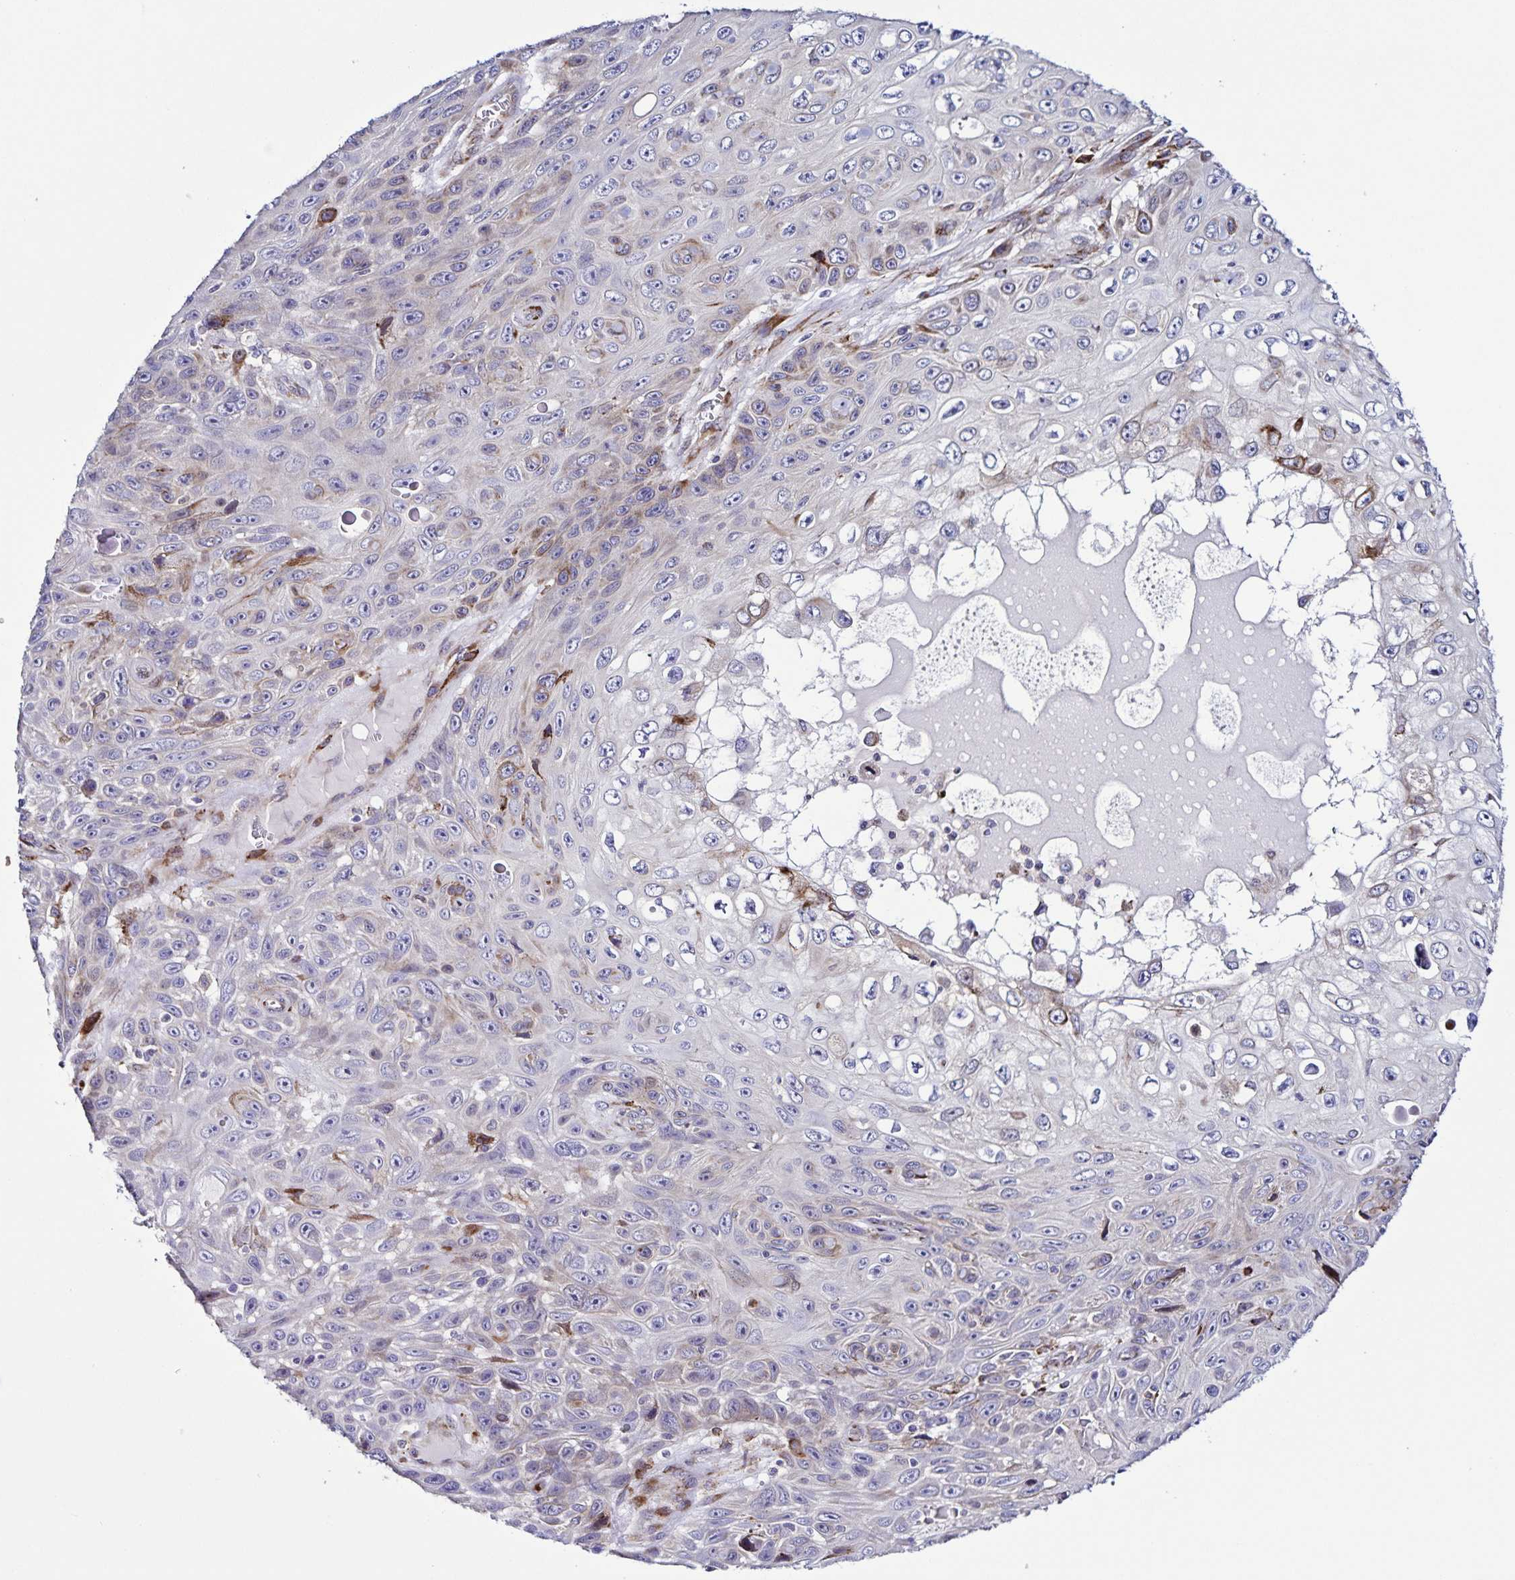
{"staining": {"intensity": "moderate", "quantity": "<25%", "location": "cytoplasmic/membranous"}, "tissue": "skin cancer", "cell_type": "Tumor cells", "image_type": "cancer", "snomed": [{"axis": "morphology", "description": "Squamous cell carcinoma, NOS"}, {"axis": "topography", "description": "Skin"}], "caption": "The photomicrograph demonstrates immunohistochemical staining of squamous cell carcinoma (skin). There is moderate cytoplasmic/membranous expression is present in approximately <25% of tumor cells.", "gene": "OSBPL5", "patient": {"sex": "male", "age": 82}}